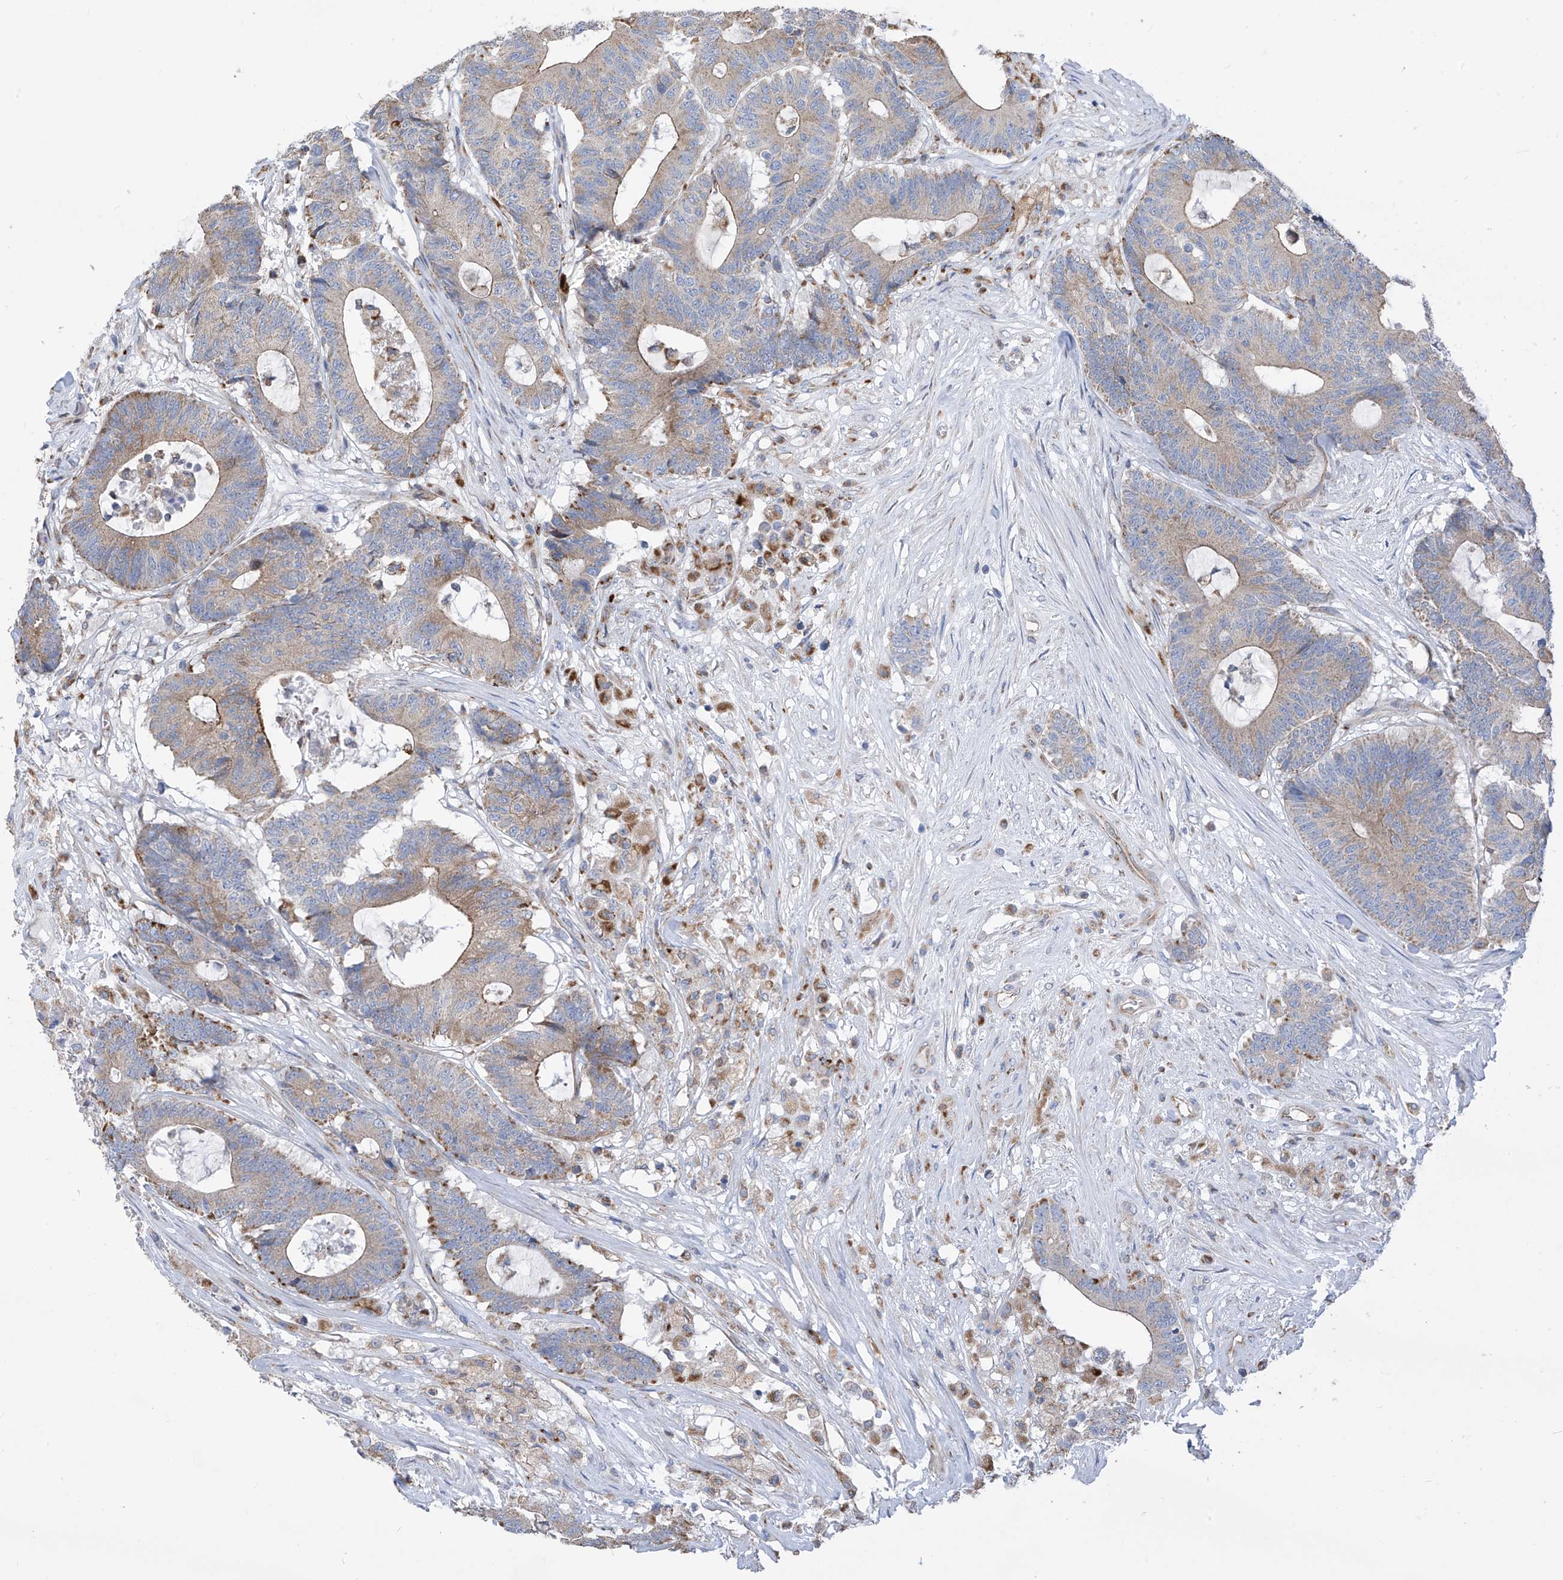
{"staining": {"intensity": "moderate", "quantity": "<25%", "location": "cytoplasmic/membranous"}, "tissue": "colorectal cancer", "cell_type": "Tumor cells", "image_type": "cancer", "snomed": [{"axis": "morphology", "description": "Adenocarcinoma, NOS"}, {"axis": "topography", "description": "Colon"}], "caption": "Protein expression analysis of colorectal cancer reveals moderate cytoplasmic/membranous expression in about <25% of tumor cells. (DAB IHC, brown staining for protein, blue staining for nuclei).", "gene": "EIF5B", "patient": {"sex": "female", "age": 84}}